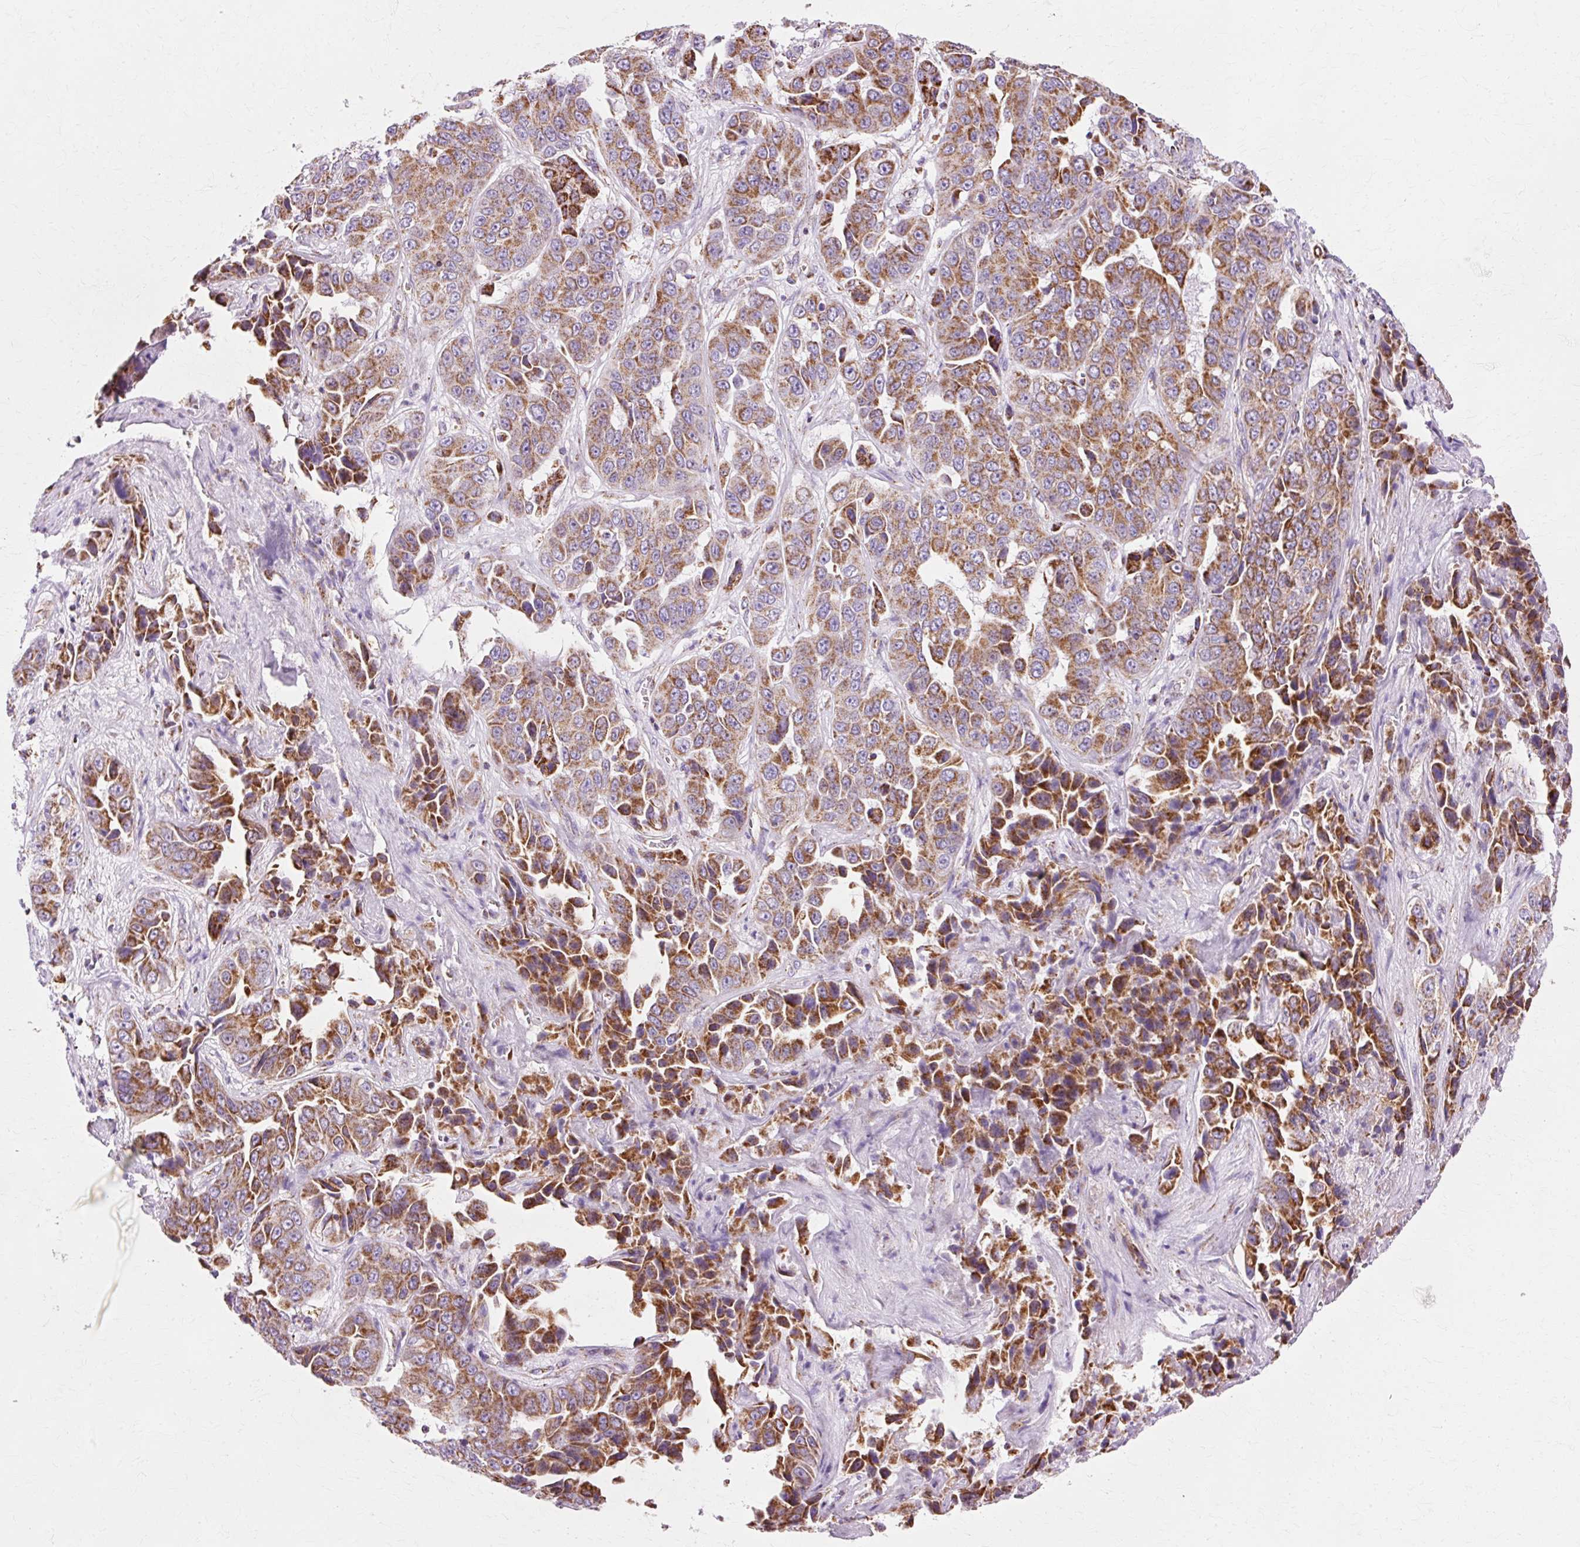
{"staining": {"intensity": "strong", "quantity": ">75%", "location": "cytoplasmic/membranous"}, "tissue": "liver cancer", "cell_type": "Tumor cells", "image_type": "cancer", "snomed": [{"axis": "morphology", "description": "Cholangiocarcinoma"}, {"axis": "topography", "description": "Liver"}], "caption": "Protein positivity by immunohistochemistry (IHC) reveals strong cytoplasmic/membranous staining in about >75% of tumor cells in liver cancer (cholangiocarcinoma). The staining is performed using DAB (3,3'-diaminobenzidine) brown chromogen to label protein expression. The nuclei are counter-stained blue using hematoxylin.", "gene": "ATP5PO", "patient": {"sex": "female", "age": 52}}